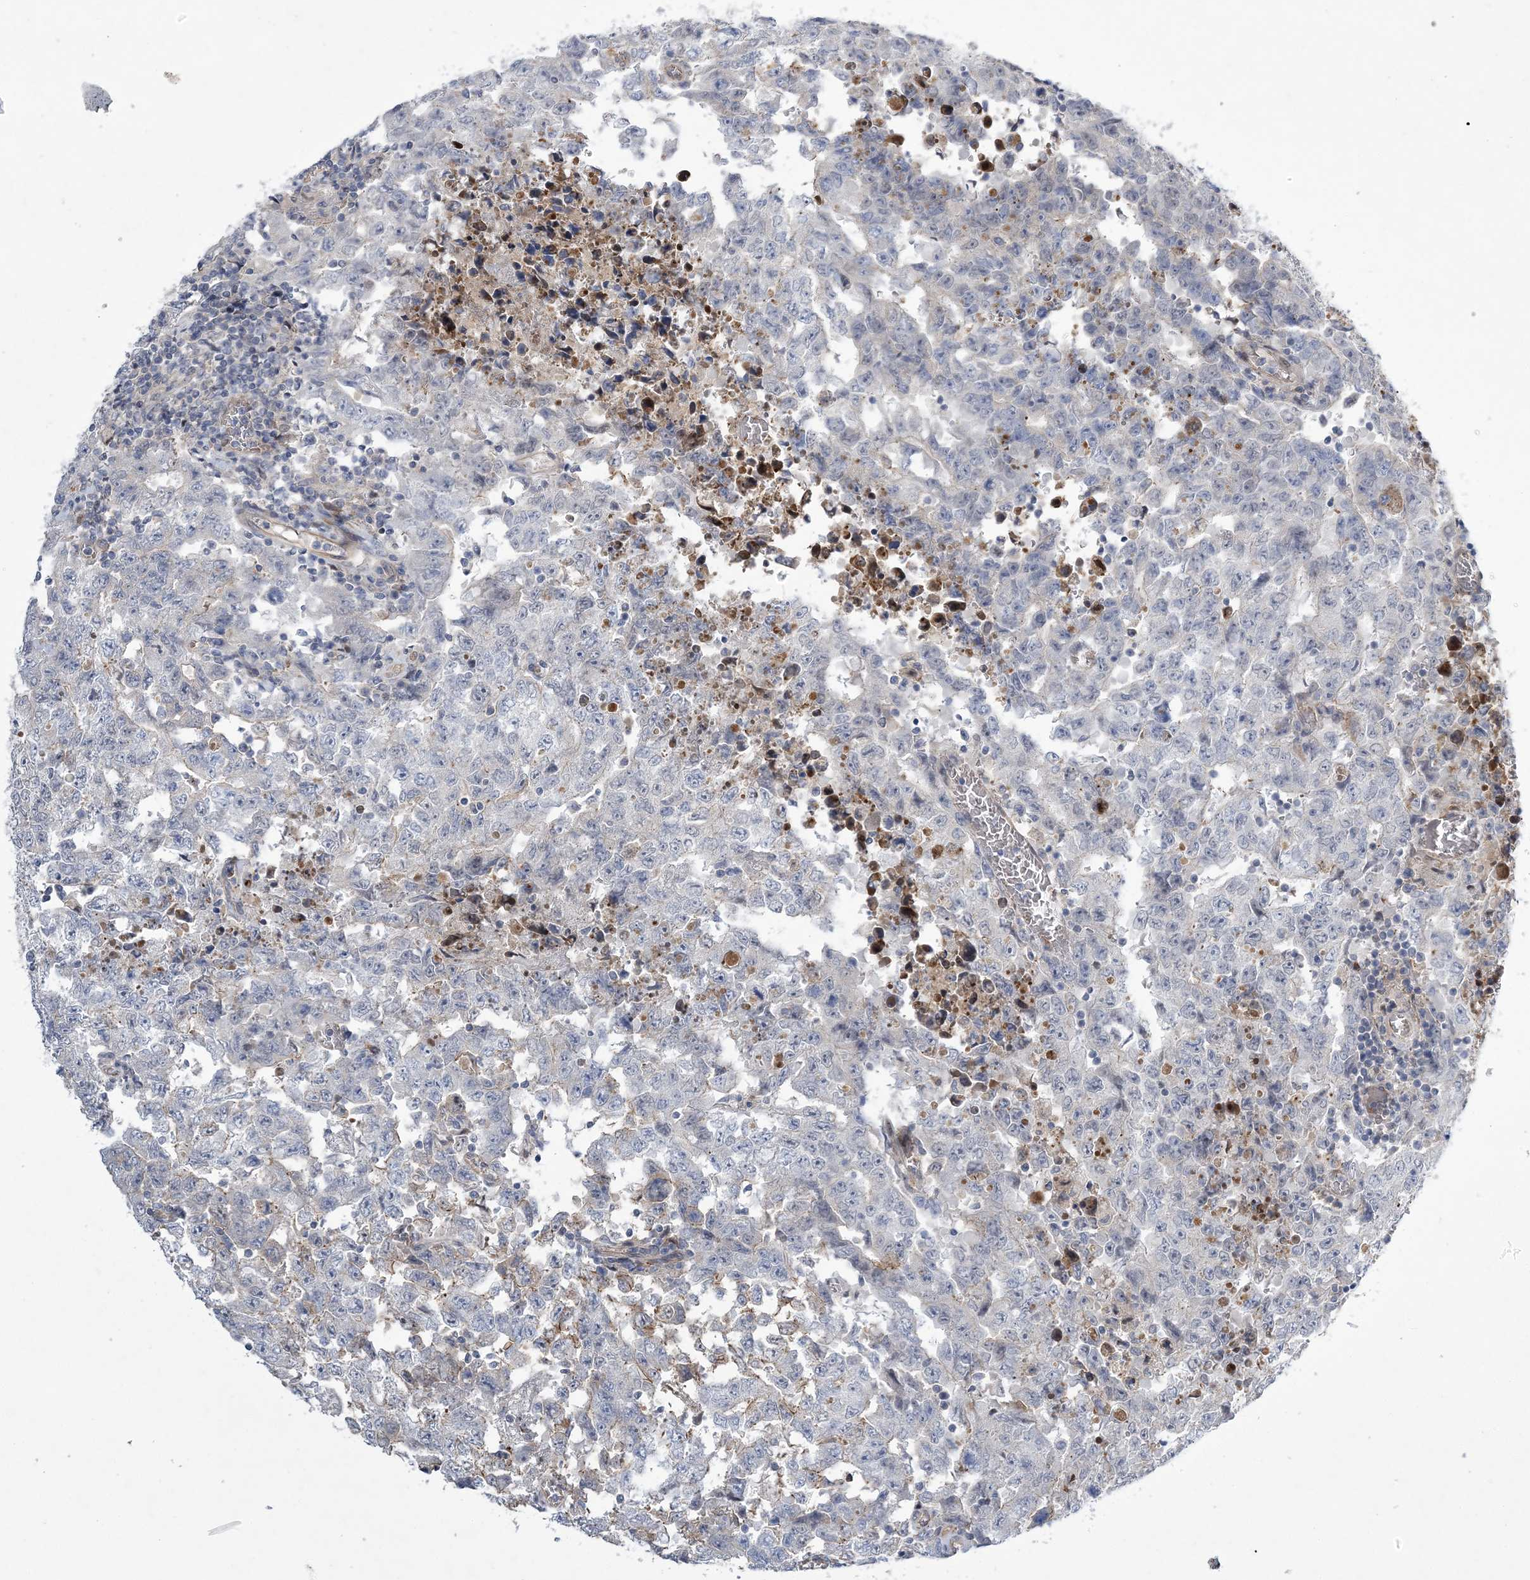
{"staining": {"intensity": "negative", "quantity": "none", "location": "none"}, "tissue": "testis cancer", "cell_type": "Tumor cells", "image_type": "cancer", "snomed": [{"axis": "morphology", "description": "Carcinoma, Embryonal, NOS"}, {"axis": "topography", "description": "Testis"}], "caption": "IHC micrograph of human embryonal carcinoma (testis) stained for a protein (brown), which reveals no staining in tumor cells.", "gene": "CALN1", "patient": {"sex": "male", "age": 26}}